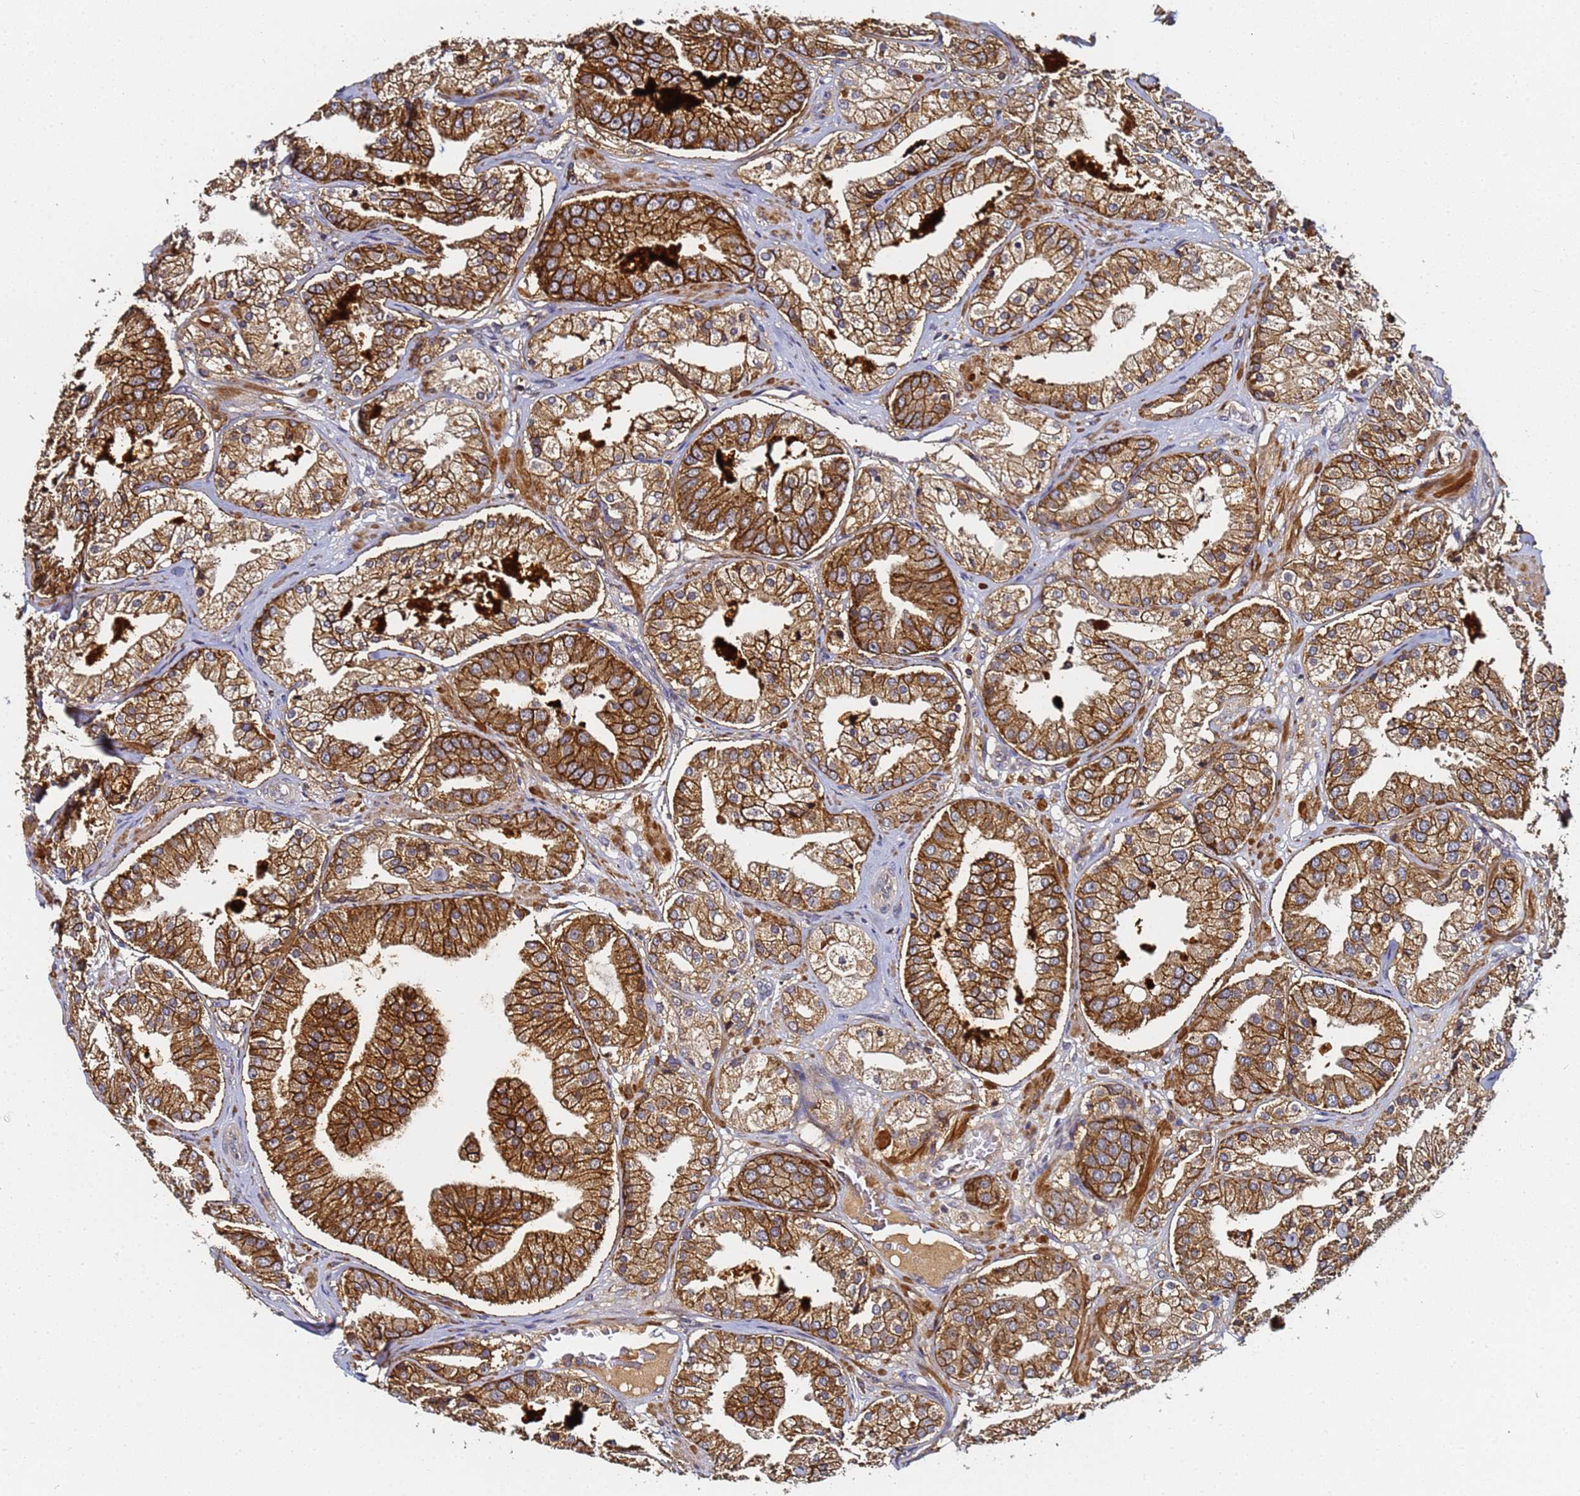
{"staining": {"intensity": "strong", "quantity": ">75%", "location": "cytoplasmic/membranous"}, "tissue": "prostate cancer", "cell_type": "Tumor cells", "image_type": "cancer", "snomed": [{"axis": "morphology", "description": "Adenocarcinoma, High grade"}, {"axis": "topography", "description": "Prostate"}], "caption": "A histopathology image of prostate cancer (high-grade adenocarcinoma) stained for a protein demonstrates strong cytoplasmic/membranous brown staining in tumor cells.", "gene": "LRRC69", "patient": {"sex": "male", "age": 63}}